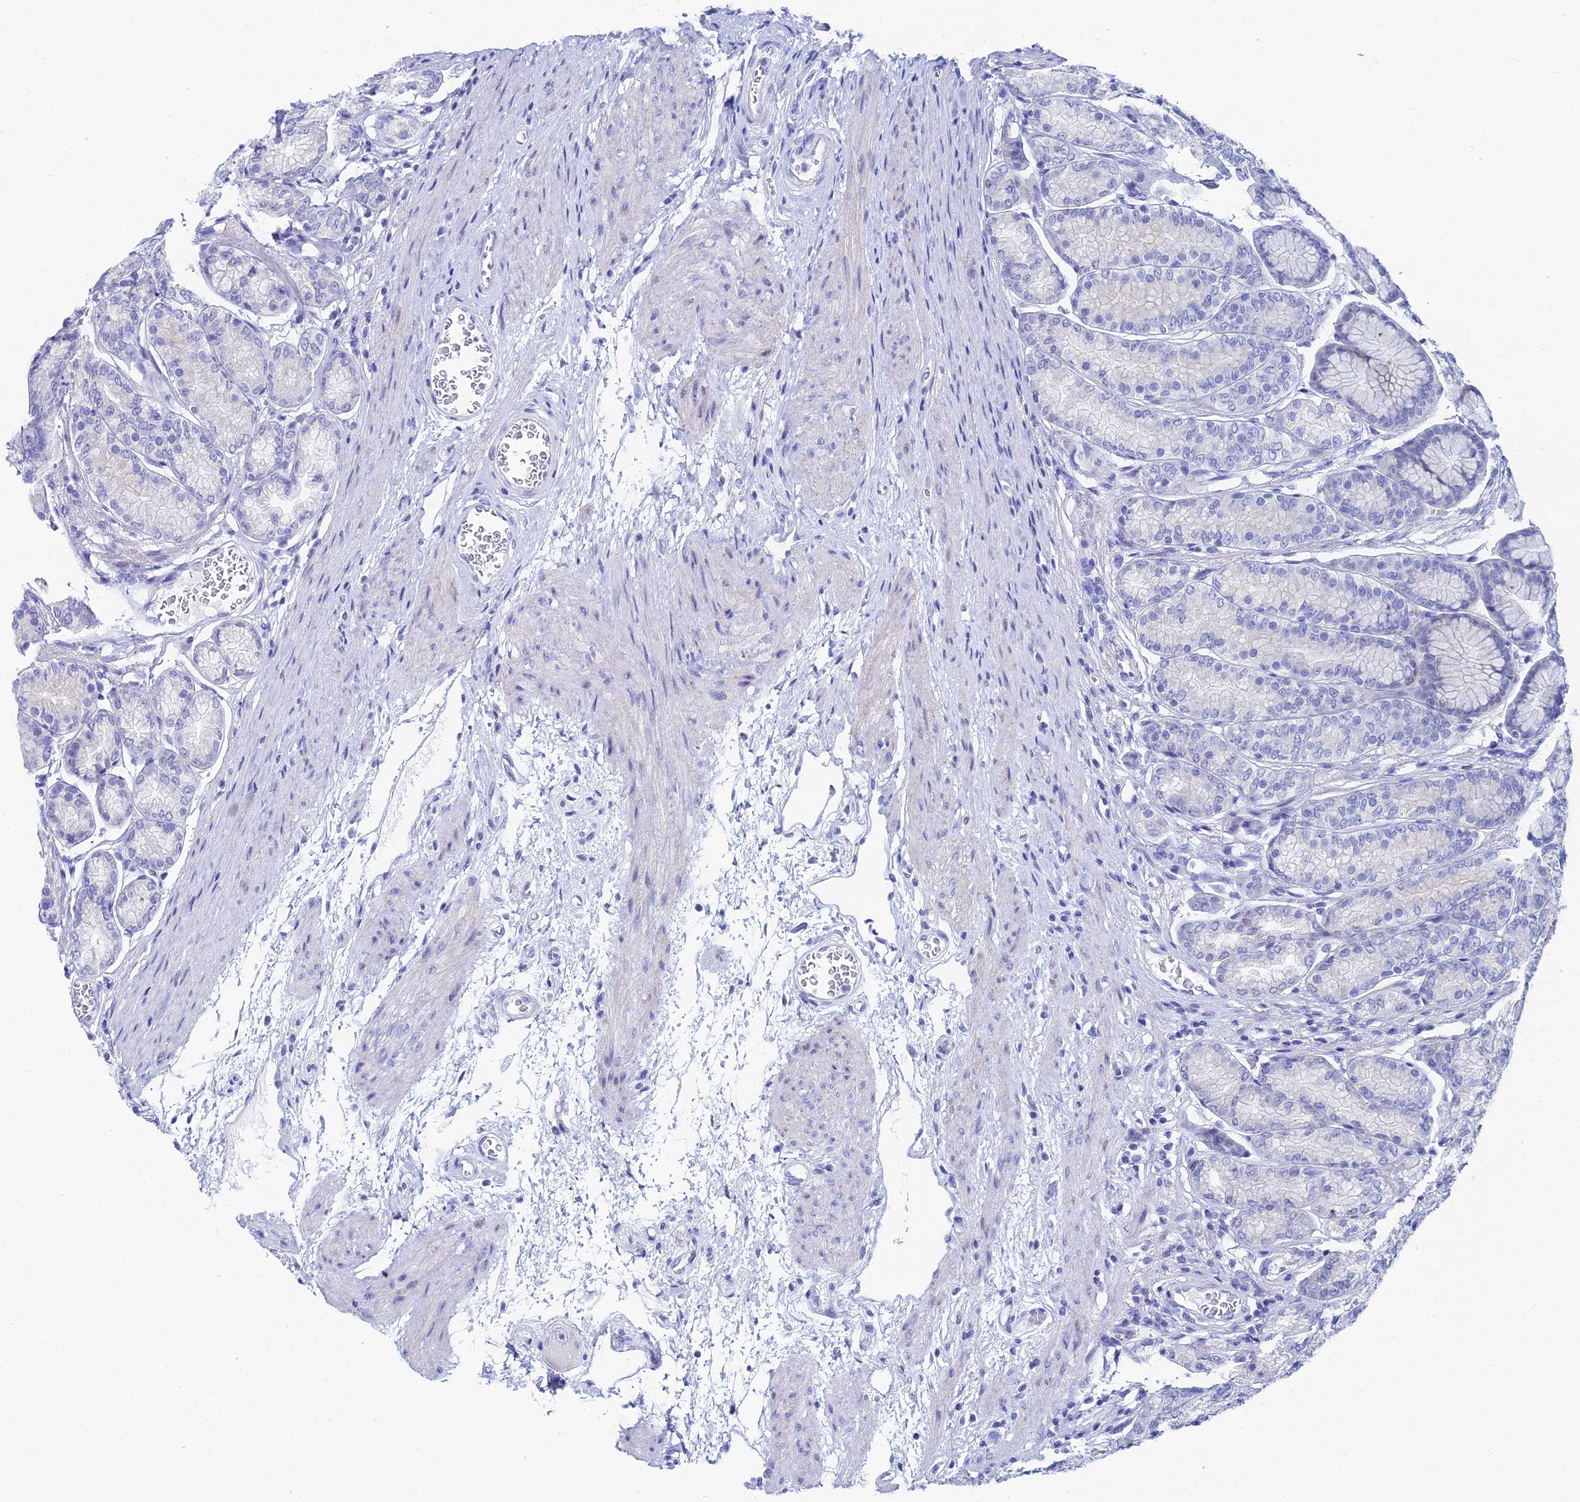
{"staining": {"intensity": "negative", "quantity": "none", "location": "none"}, "tissue": "stomach", "cell_type": "Glandular cells", "image_type": "normal", "snomed": [{"axis": "morphology", "description": "Normal tissue, NOS"}, {"axis": "morphology", "description": "Adenocarcinoma, NOS"}, {"axis": "morphology", "description": "Adenocarcinoma, High grade"}, {"axis": "topography", "description": "Stomach, upper"}, {"axis": "topography", "description": "Stomach"}], "caption": "The immunohistochemistry histopathology image has no significant staining in glandular cells of stomach.", "gene": "HSPA1L", "patient": {"sex": "female", "age": 65}}